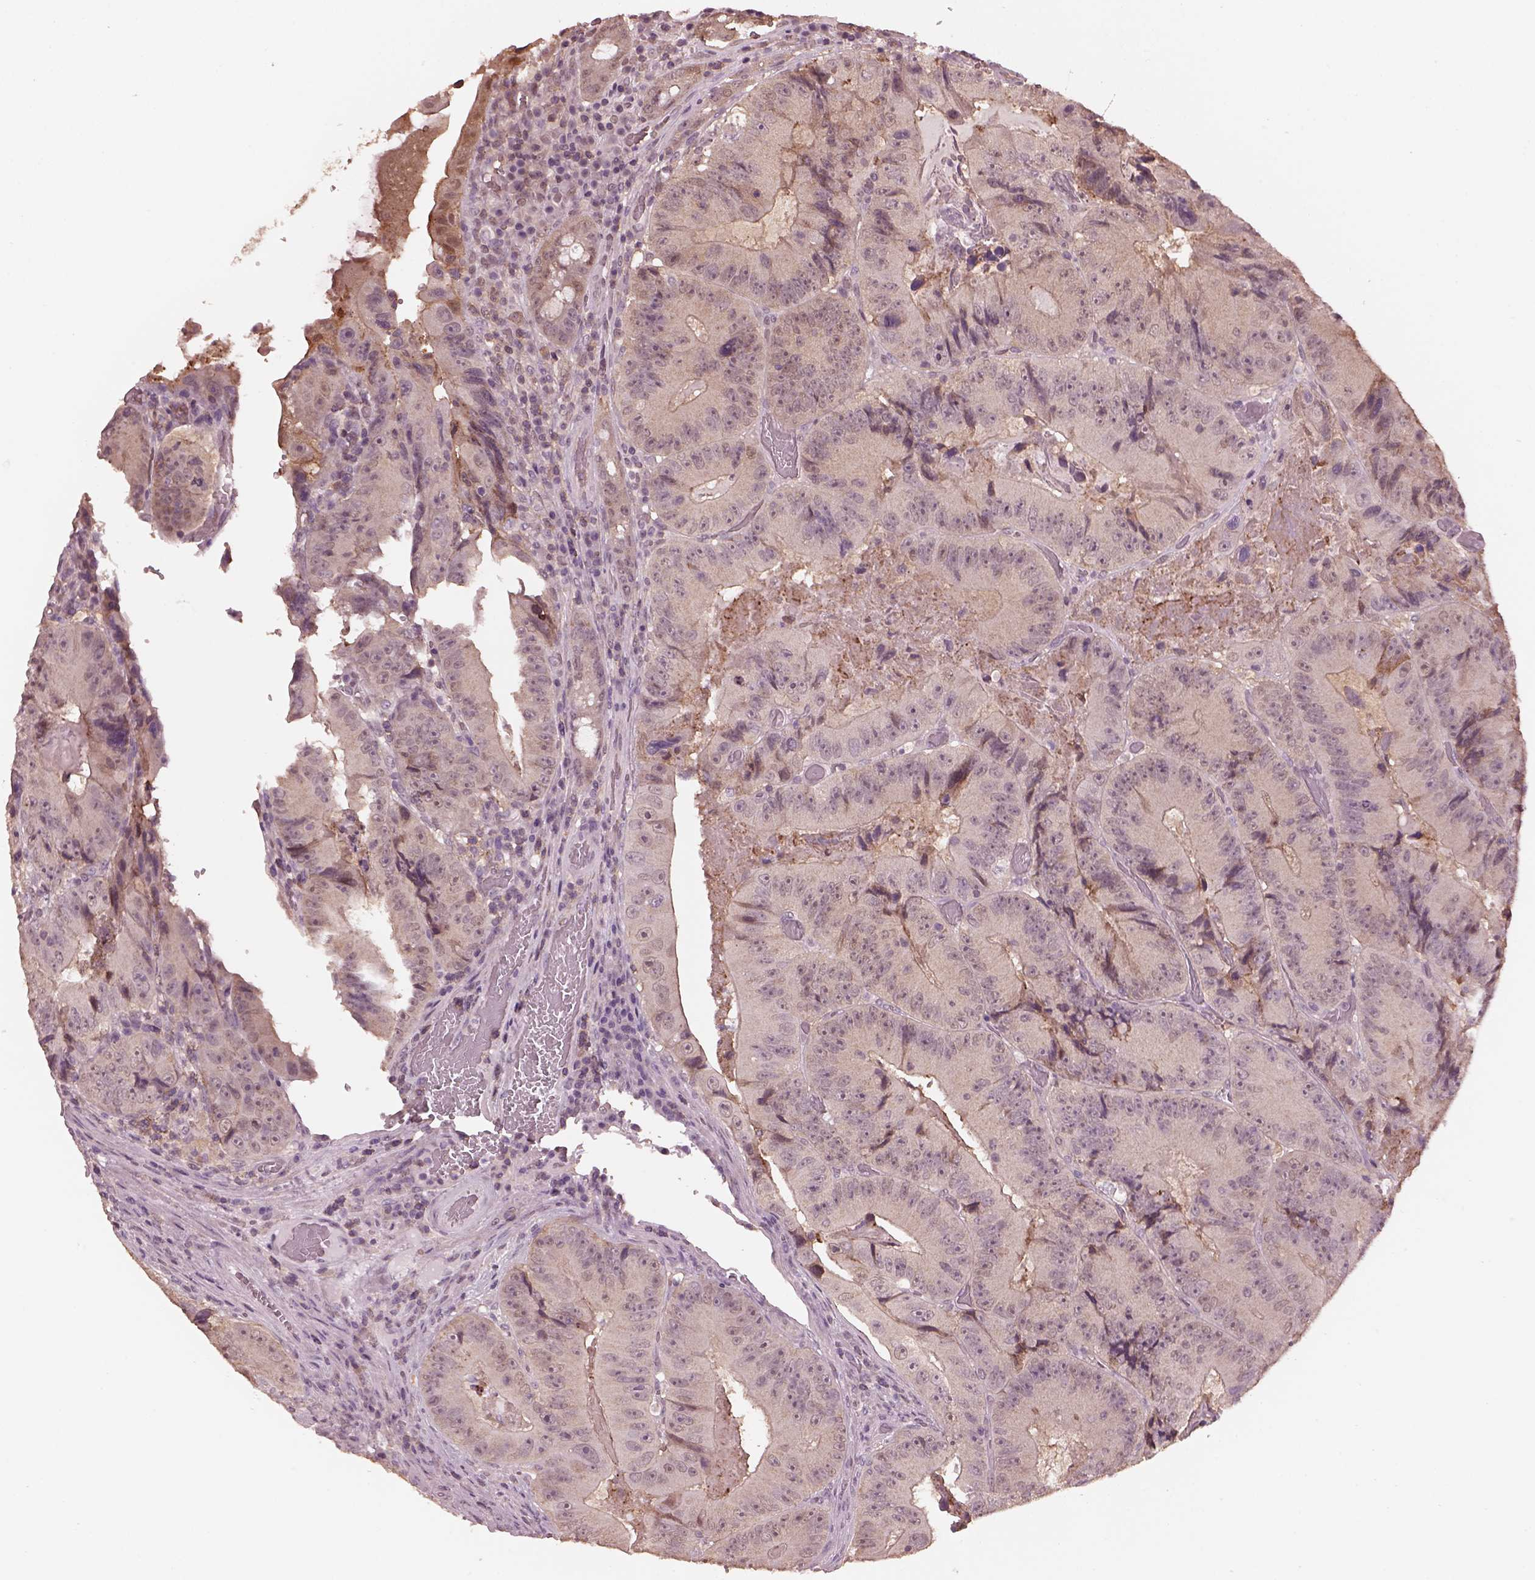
{"staining": {"intensity": "negative", "quantity": "none", "location": "none"}, "tissue": "colorectal cancer", "cell_type": "Tumor cells", "image_type": "cancer", "snomed": [{"axis": "morphology", "description": "Adenocarcinoma, NOS"}, {"axis": "topography", "description": "Colon"}], "caption": "Tumor cells show no significant positivity in colorectal cancer (adenocarcinoma).", "gene": "SRI", "patient": {"sex": "female", "age": 86}}